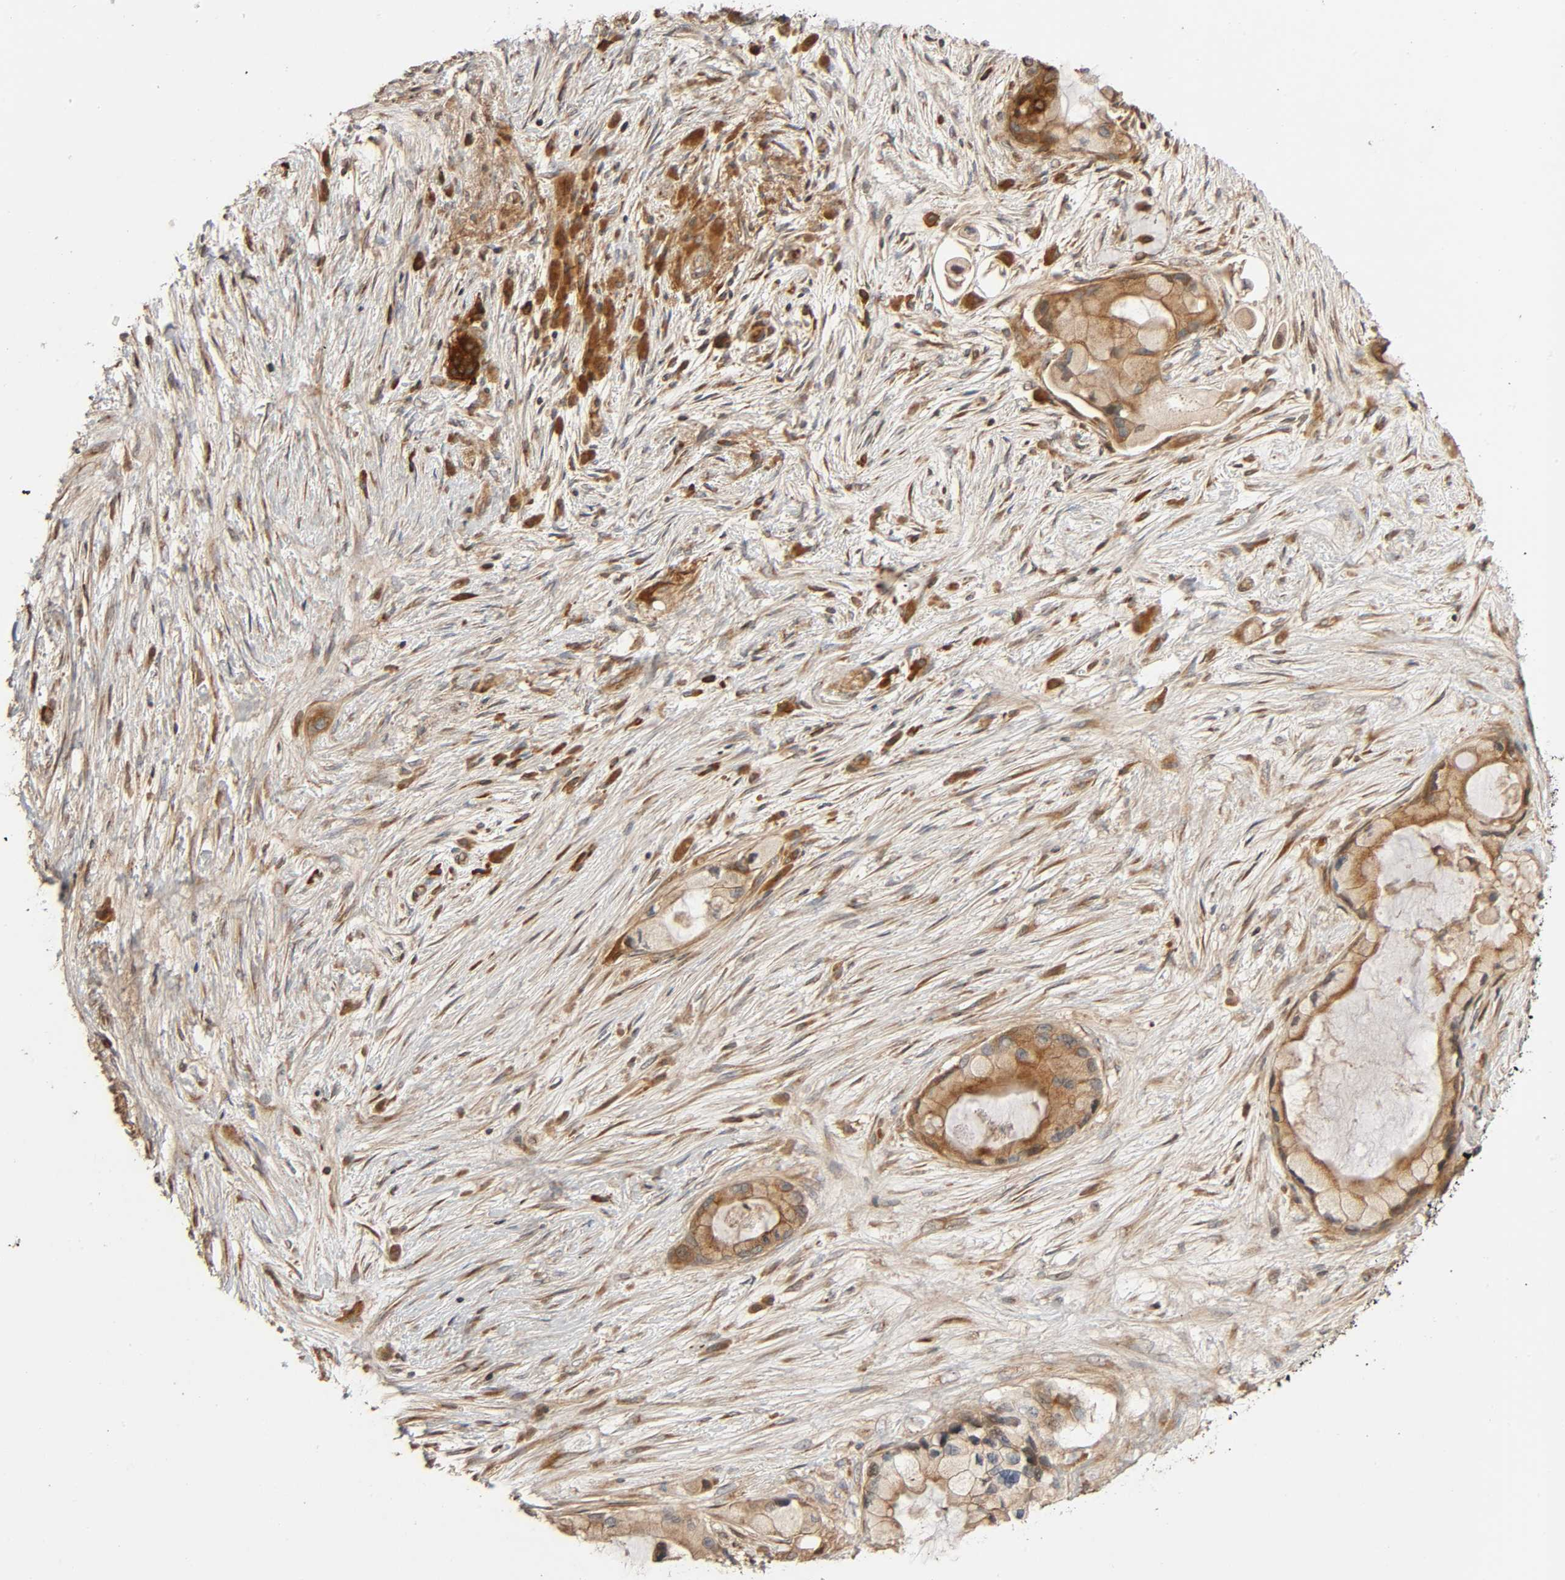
{"staining": {"intensity": "weak", "quantity": ">75%", "location": "cytoplasmic/membranous"}, "tissue": "pancreatic cancer", "cell_type": "Tumor cells", "image_type": "cancer", "snomed": [{"axis": "morphology", "description": "Adenocarcinoma, NOS"}, {"axis": "topography", "description": "Pancreas"}], "caption": "Weak cytoplasmic/membranous protein expression is seen in approximately >75% of tumor cells in pancreatic adenocarcinoma. The protein is shown in brown color, while the nuclei are stained blue.", "gene": "SGSM1", "patient": {"sex": "female", "age": 59}}